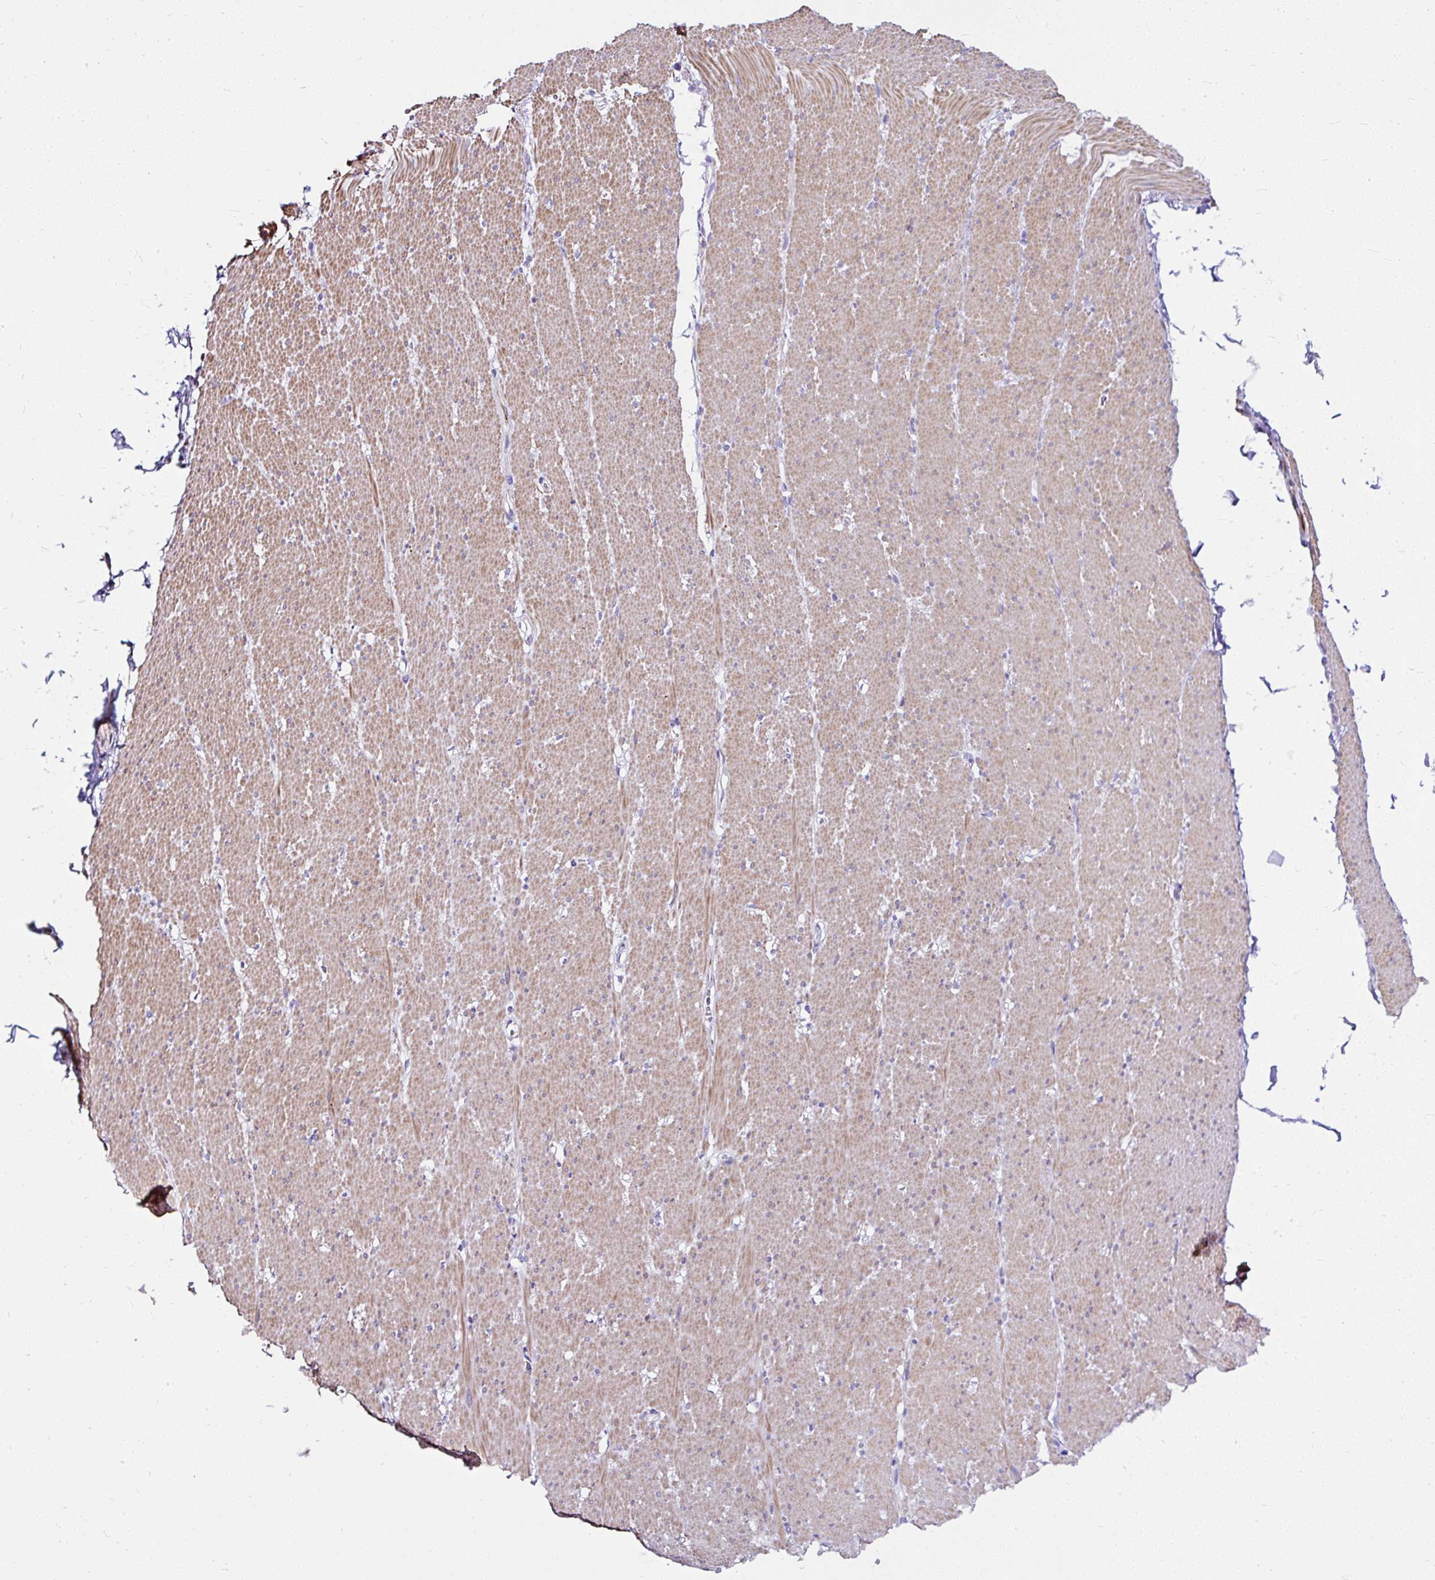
{"staining": {"intensity": "moderate", "quantity": "25%-75%", "location": "cytoplasmic/membranous"}, "tissue": "smooth muscle", "cell_type": "Smooth muscle cells", "image_type": "normal", "snomed": [{"axis": "morphology", "description": "Normal tissue, NOS"}, {"axis": "topography", "description": "Smooth muscle"}, {"axis": "topography", "description": "Rectum"}], "caption": "Protein analysis of normal smooth muscle shows moderate cytoplasmic/membranous positivity in approximately 25%-75% of smooth muscle cells. The staining is performed using DAB (3,3'-diaminobenzidine) brown chromogen to label protein expression. The nuclei are counter-stained blue using hematoxylin.", "gene": "DEPDC5", "patient": {"sex": "male", "age": 53}}